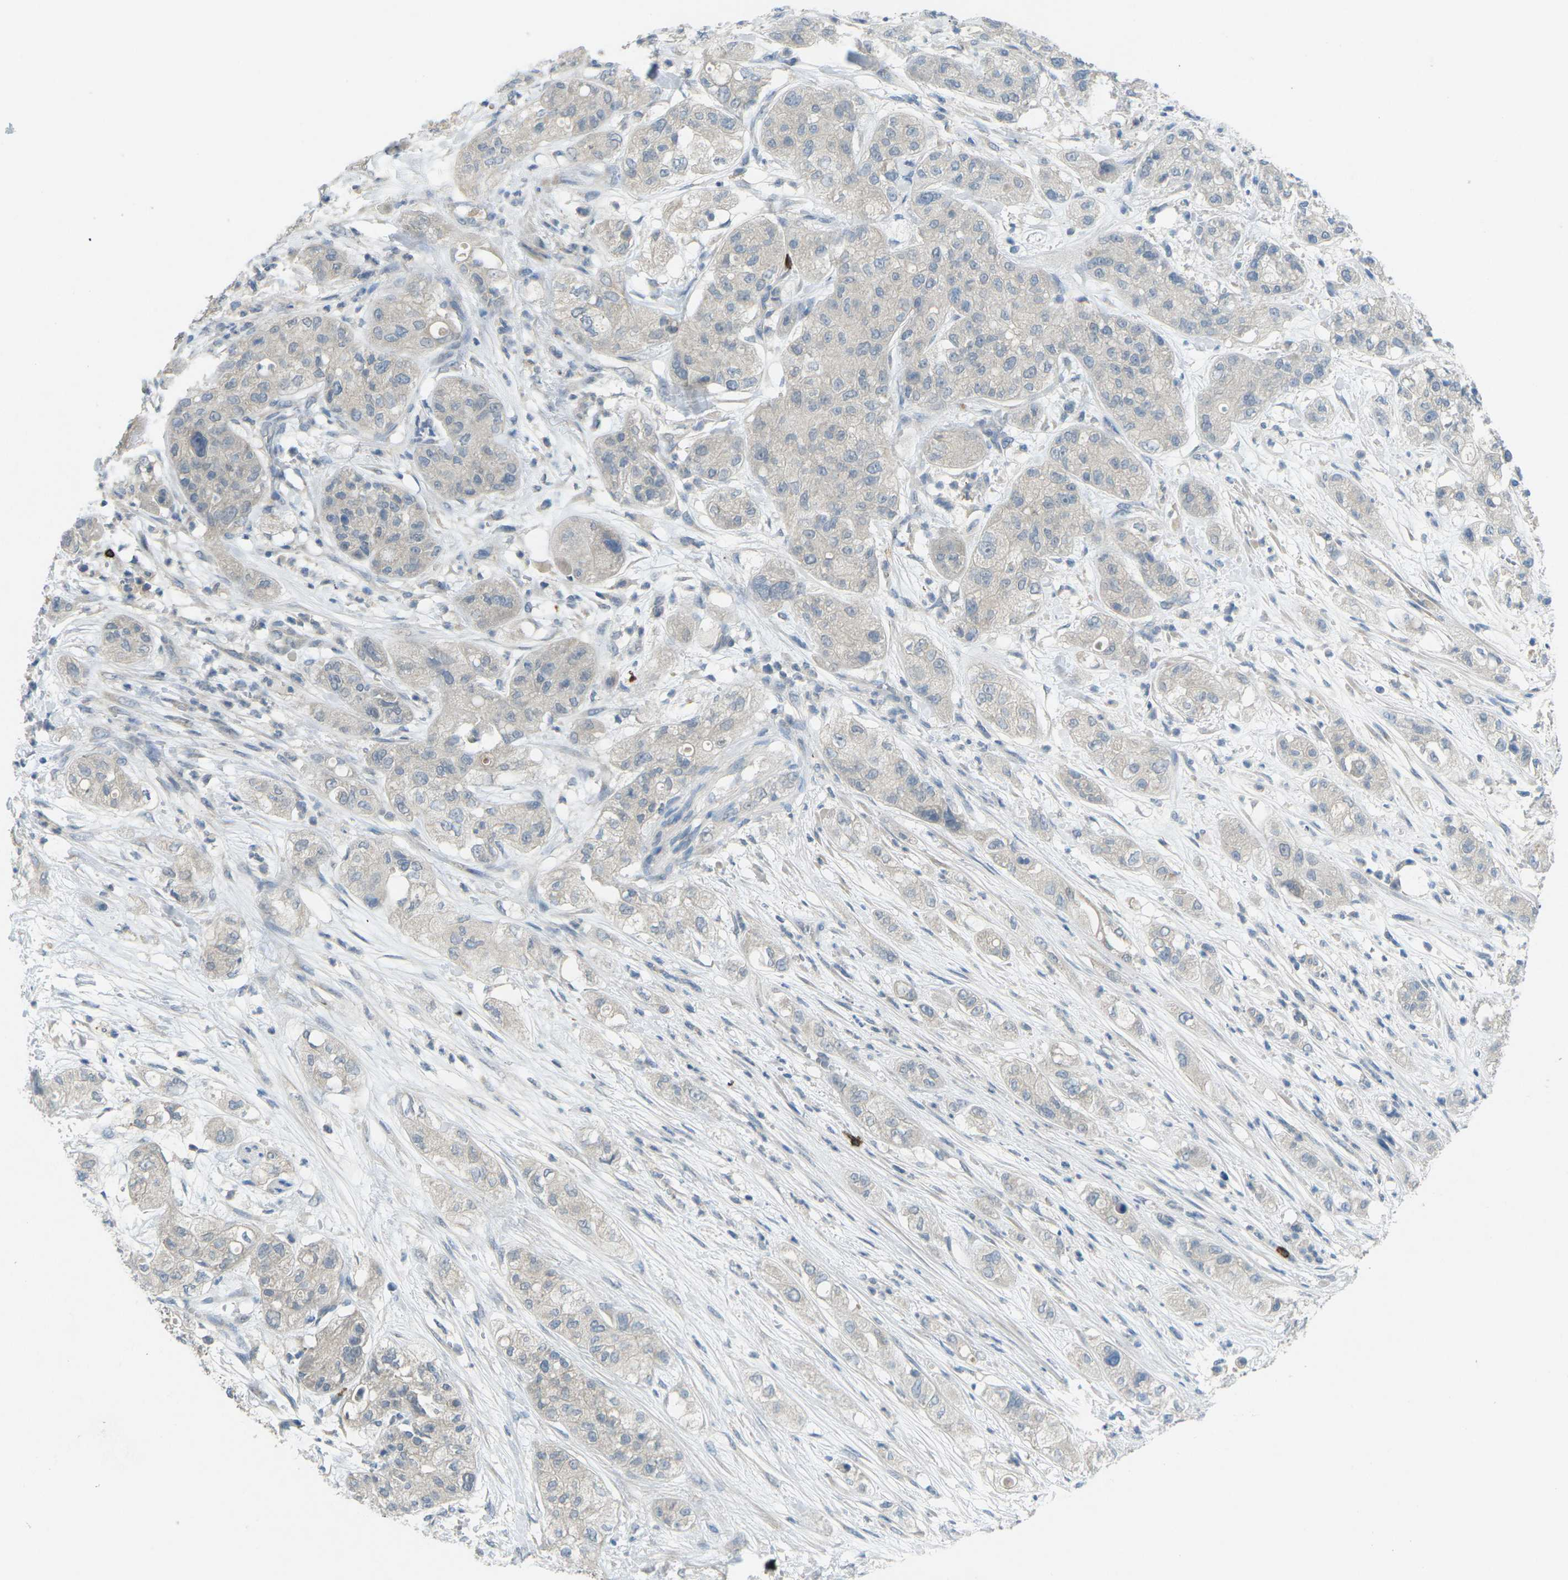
{"staining": {"intensity": "negative", "quantity": "none", "location": "none"}, "tissue": "pancreatic cancer", "cell_type": "Tumor cells", "image_type": "cancer", "snomed": [{"axis": "morphology", "description": "Adenocarcinoma, NOS"}, {"axis": "topography", "description": "Pancreas"}], "caption": "Protein analysis of pancreatic adenocarcinoma displays no significant expression in tumor cells.", "gene": "CD19", "patient": {"sex": "female", "age": 78}}